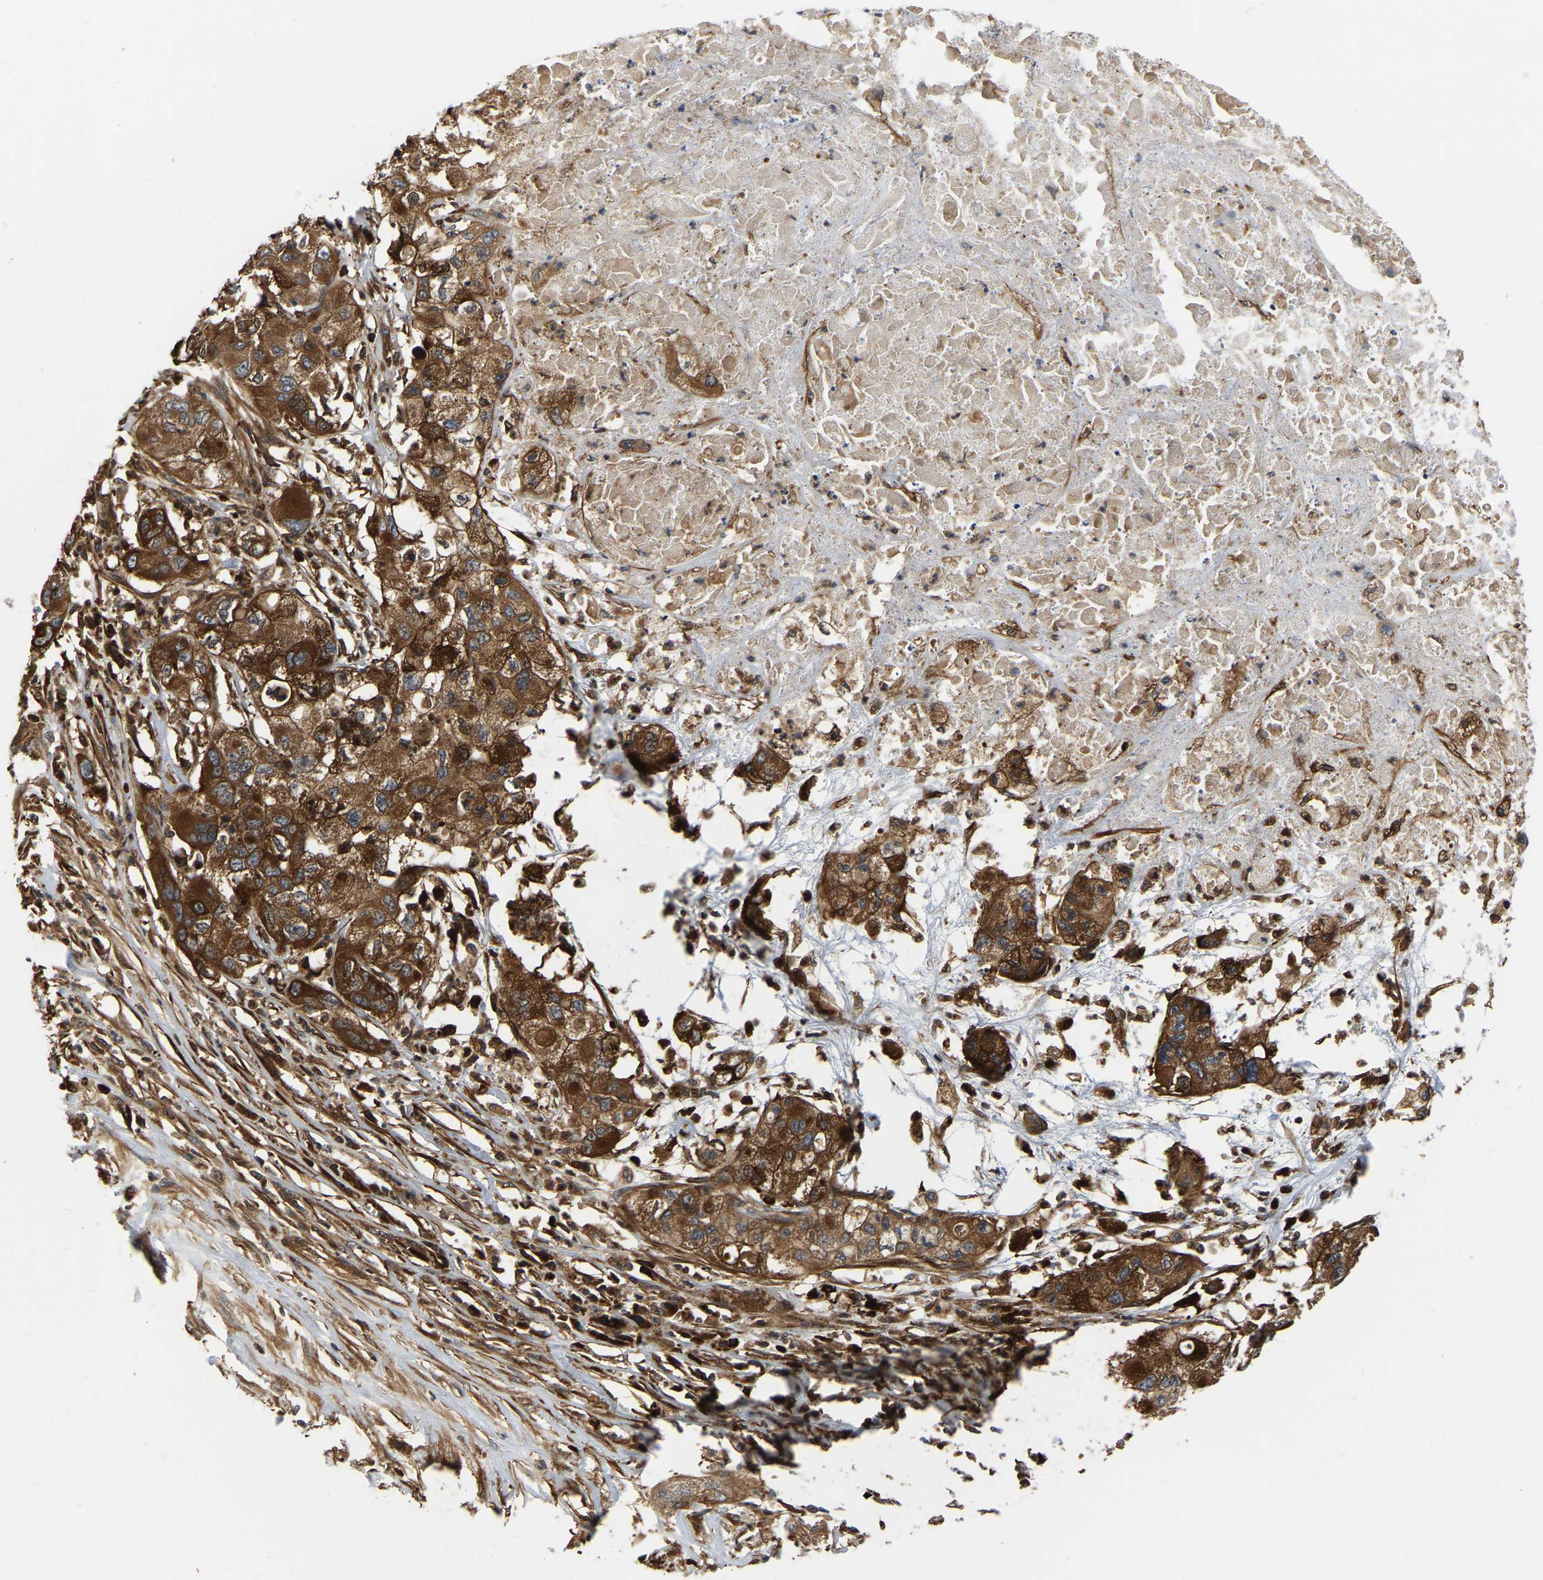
{"staining": {"intensity": "strong", "quantity": ">75%", "location": "cytoplasmic/membranous"}, "tissue": "pancreatic cancer", "cell_type": "Tumor cells", "image_type": "cancer", "snomed": [{"axis": "morphology", "description": "Adenocarcinoma, NOS"}, {"axis": "topography", "description": "Pancreas"}], "caption": "There is high levels of strong cytoplasmic/membranous expression in tumor cells of pancreatic adenocarcinoma, as demonstrated by immunohistochemical staining (brown color).", "gene": "GARS1", "patient": {"sex": "female", "age": 78}}